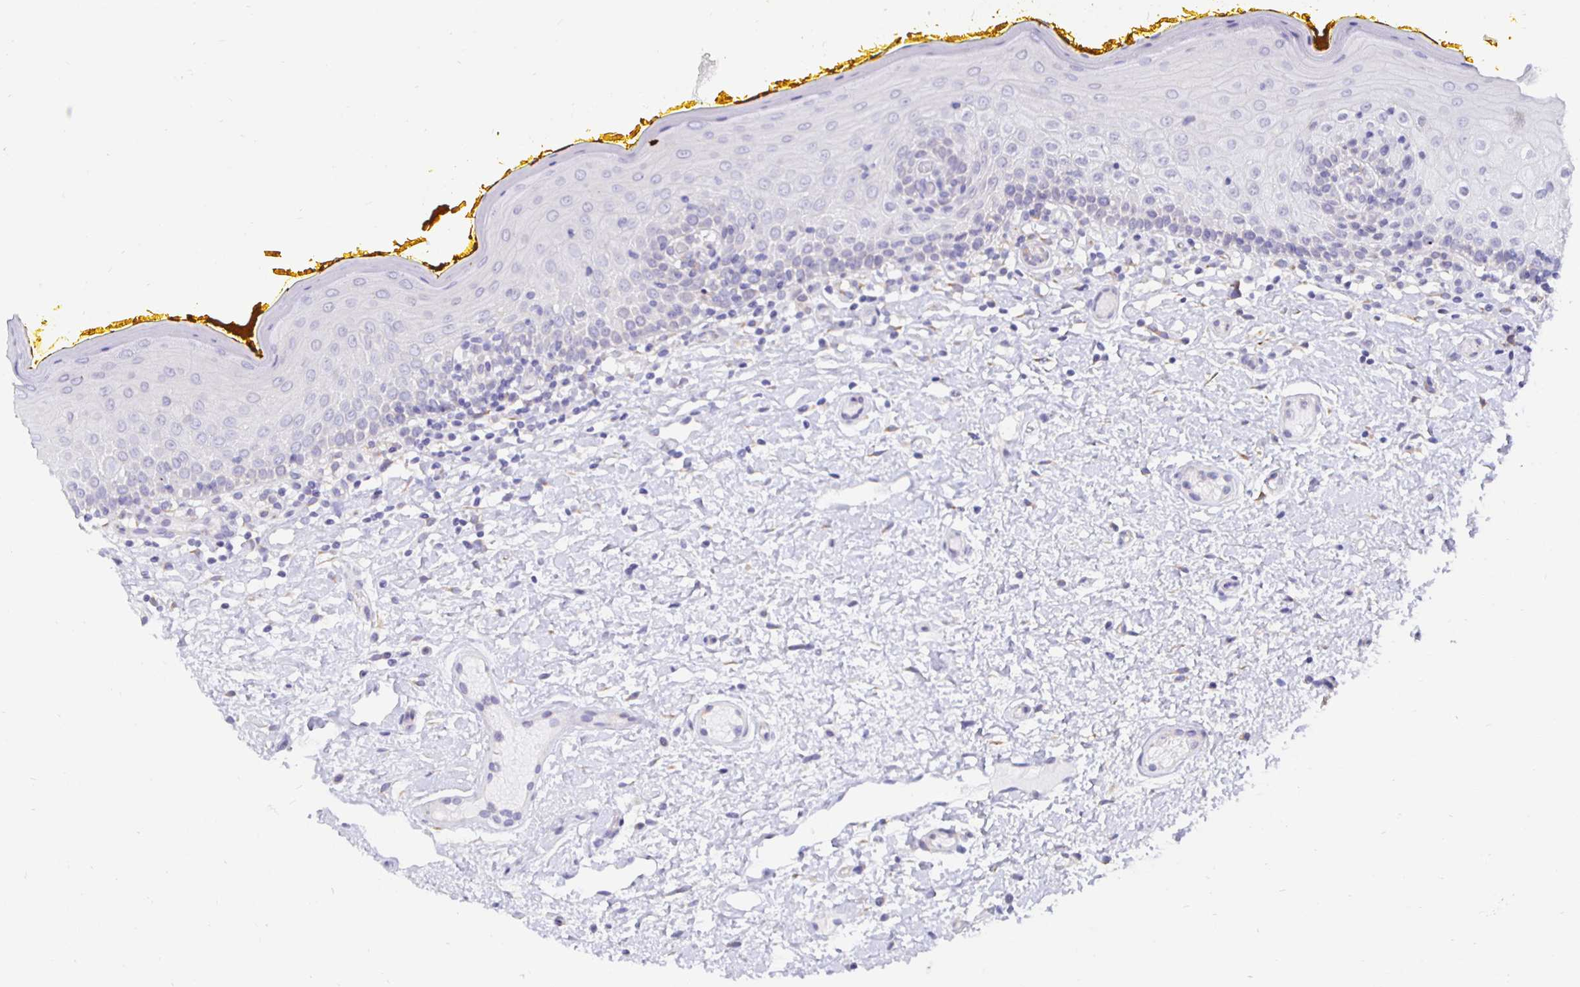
{"staining": {"intensity": "negative", "quantity": "none", "location": "none"}, "tissue": "oral mucosa", "cell_type": "Squamous epithelial cells", "image_type": "normal", "snomed": [{"axis": "morphology", "description": "Normal tissue, NOS"}, {"axis": "topography", "description": "Oral tissue"}, {"axis": "topography", "description": "Tounge, NOS"}], "caption": "Immunohistochemical staining of normal oral mucosa demonstrates no significant expression in squamous epithelial cells.", "gene": "DNAI2", "patient": {"sex": "female", "age": 58}}